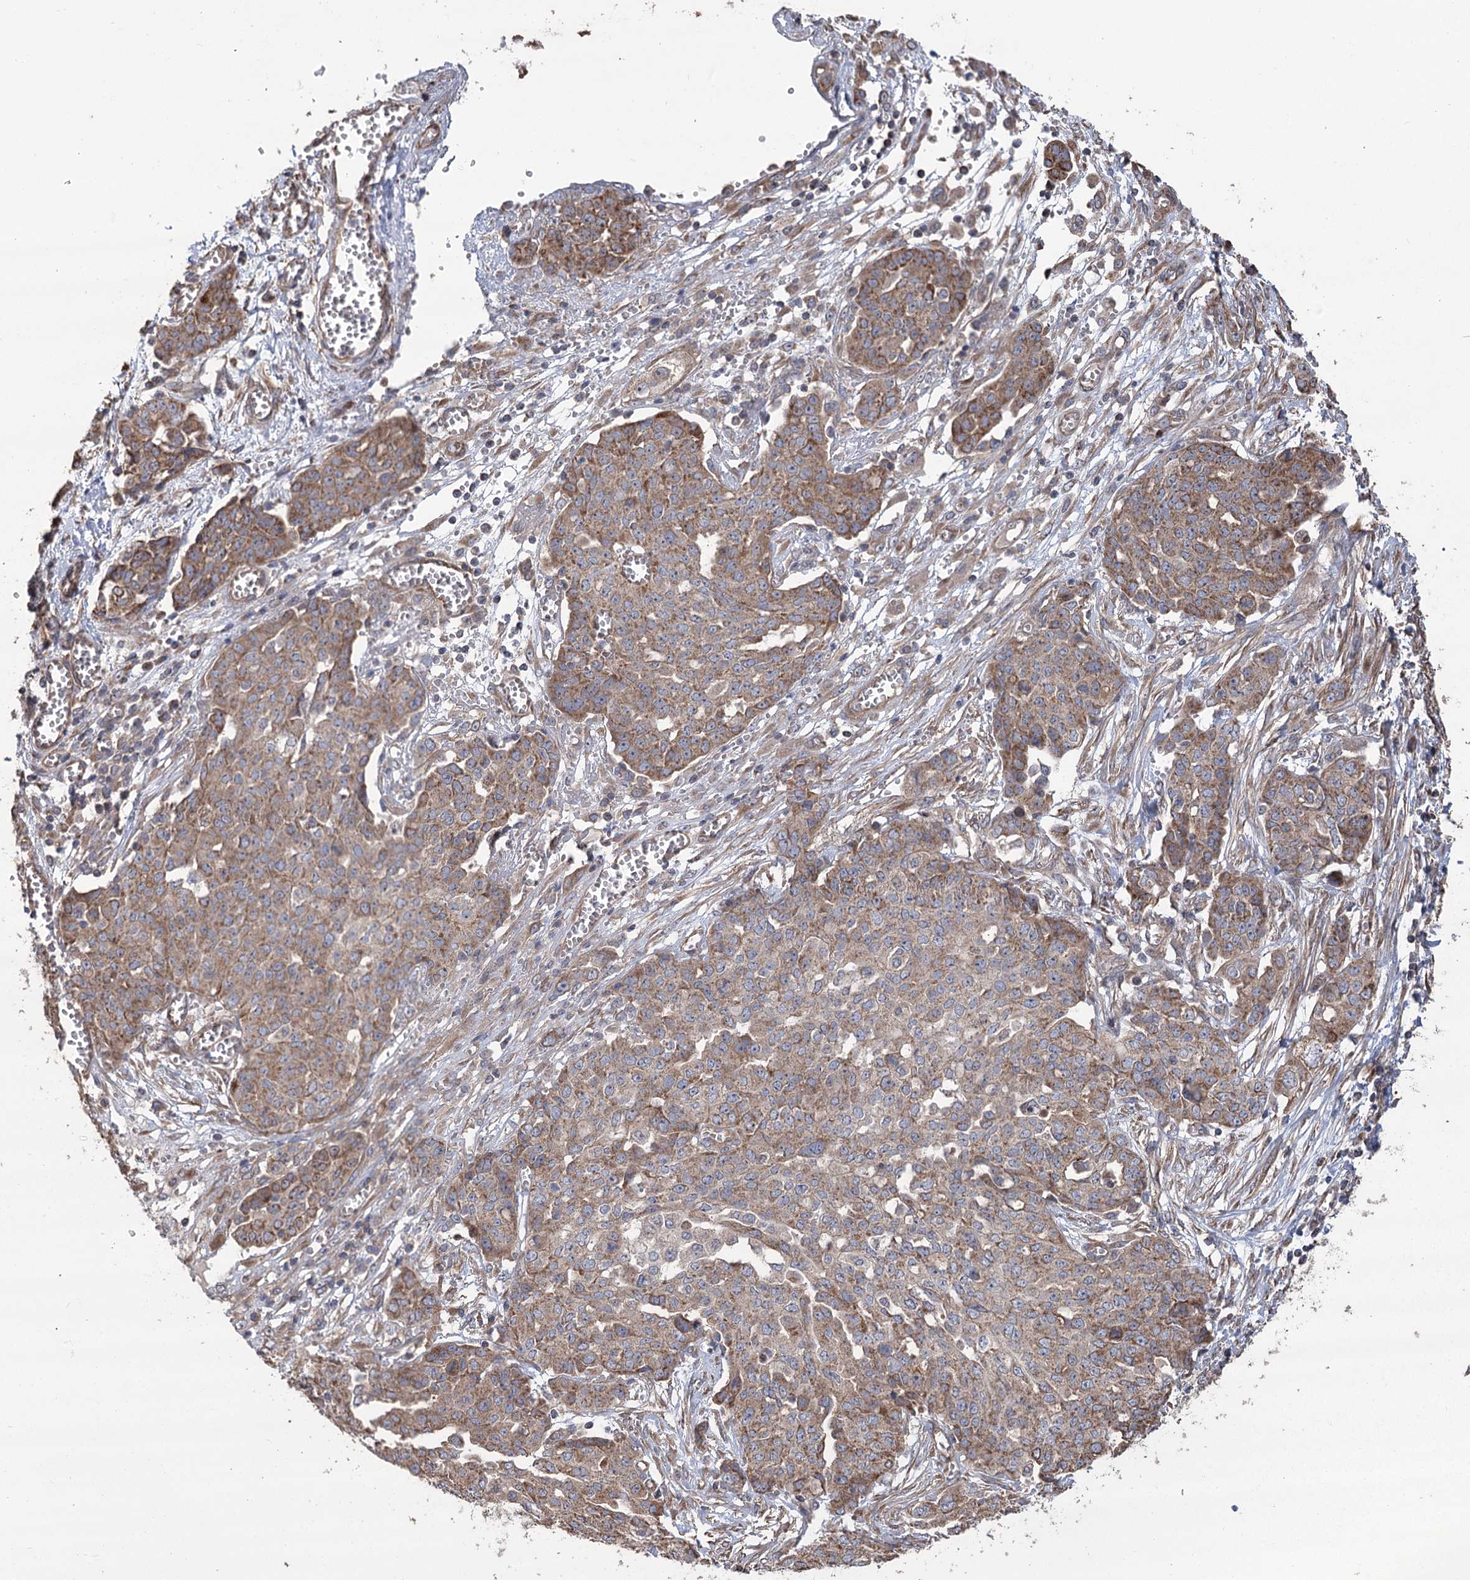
{"staining": {"intensity": "moderate", "quantity": ">75%", "location": "cytoplasmic/membranous"}, "tissue": "ovarian cancer", "cell_type": "Tumor cells", "image_type": "cancer", "snomed": [{"axis": "morphology", "description": "Cystadenocarcinoma, serous, NOS"}, {"axis": "topography", "description": "Soft tissue"}, {"axis": "topography", "description": "Ovary"}], "caption": "This is a photomicrograph of IHC staining of ovarian cancer (serous cystadenocarcinoma), which shows moderate positivity in the cytoplasmic/membranous of tumor cells.", "gene": "RWDD4", "patient": {"sex": "female", "age": 57}}